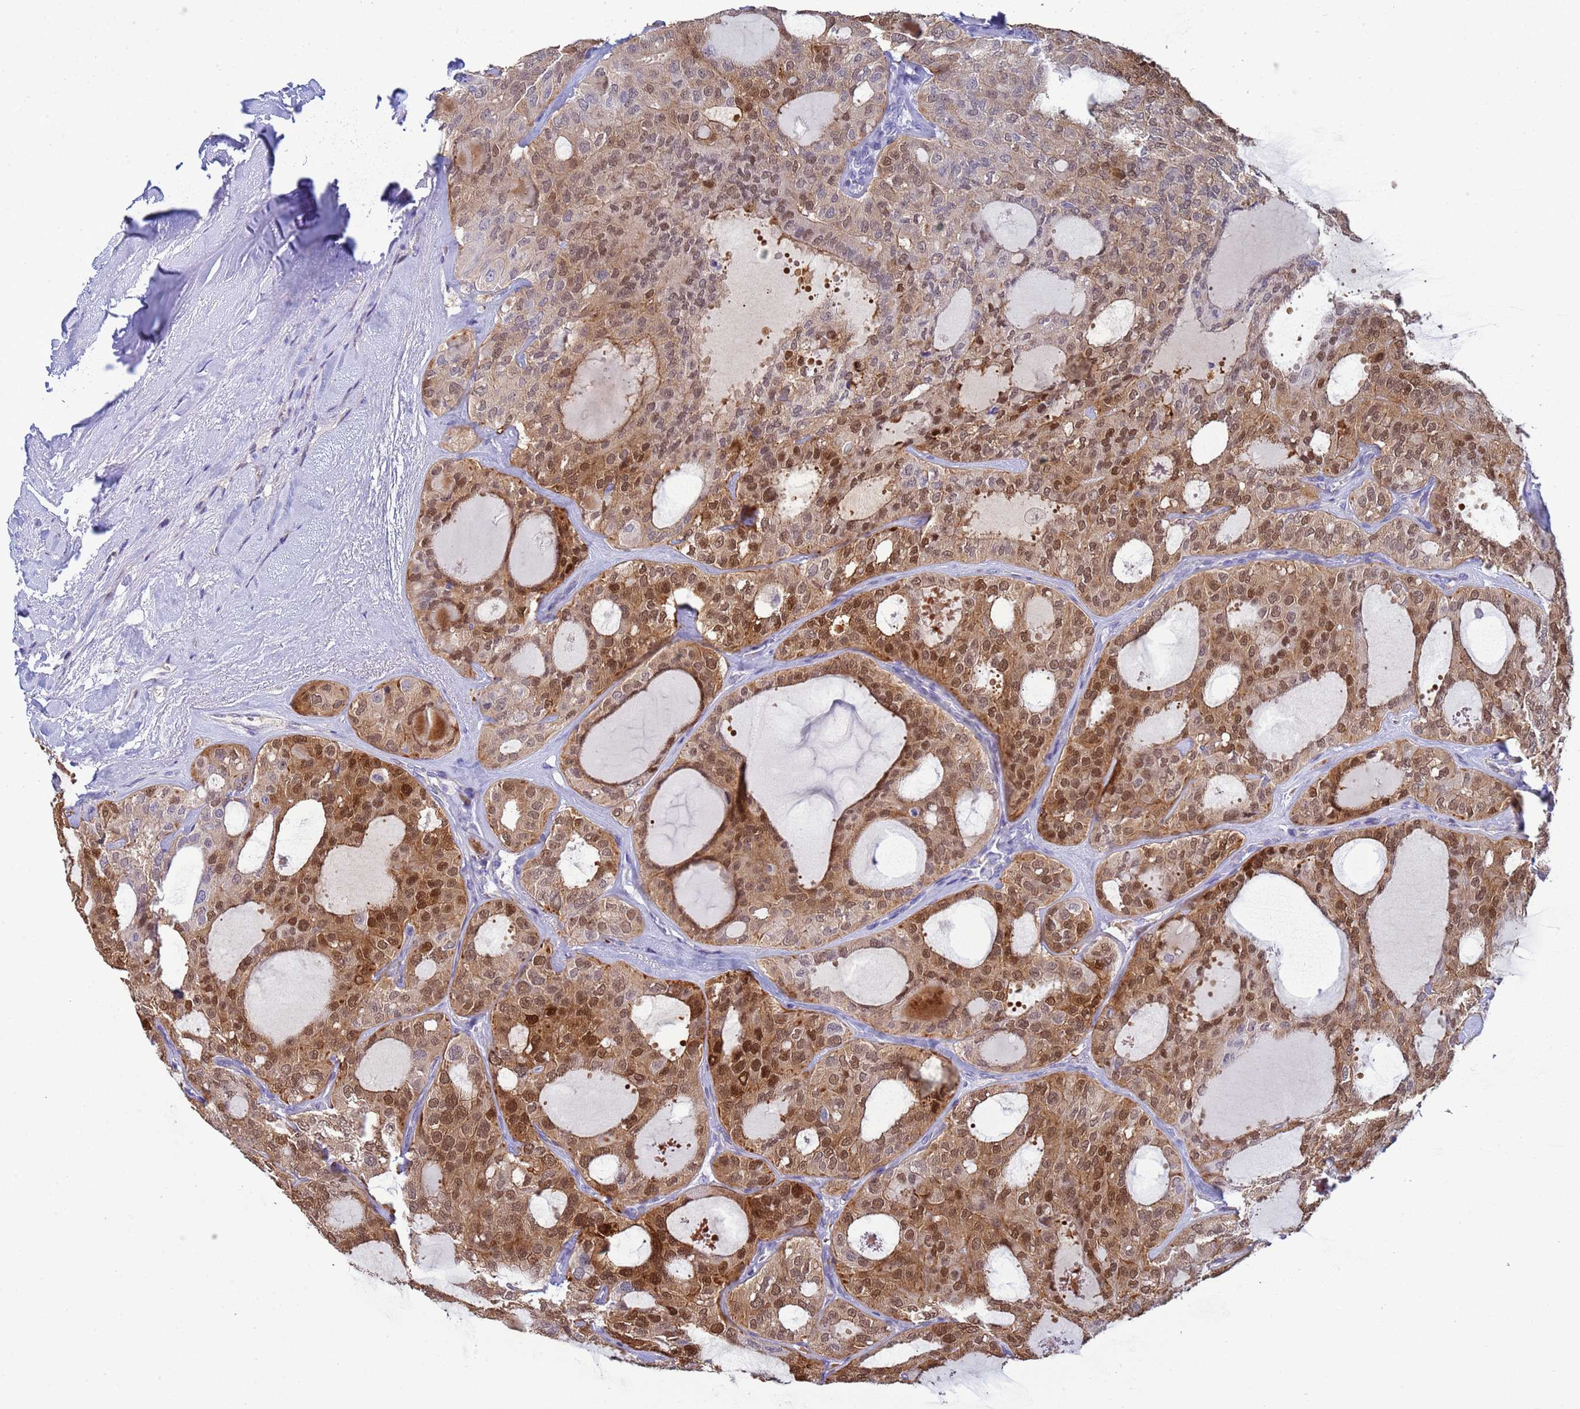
{"staining": {"intensity": "moderate", "quantity": "25%-75%", "location": "cytoplasmic/membranous,nuclear"}, "tissue": "thyroid cancer", "cell_type": "Tumor cells", "image_type": "cancer", "snomed": [{"axis": "morphology", "description": "Follicular adenoma carcinoma, NOS"}, {"axis": "topography", "description": "Thyroid gland"}], "caption": "Thyroid follicular adenoma carcinoma tissue exhibits moderate cytoplasmic/membranous and nuclear positivity in about 25%-75% of tumor cells", "gene": "PPP6R1", "patient": {"sex": "male", "age": 75}}